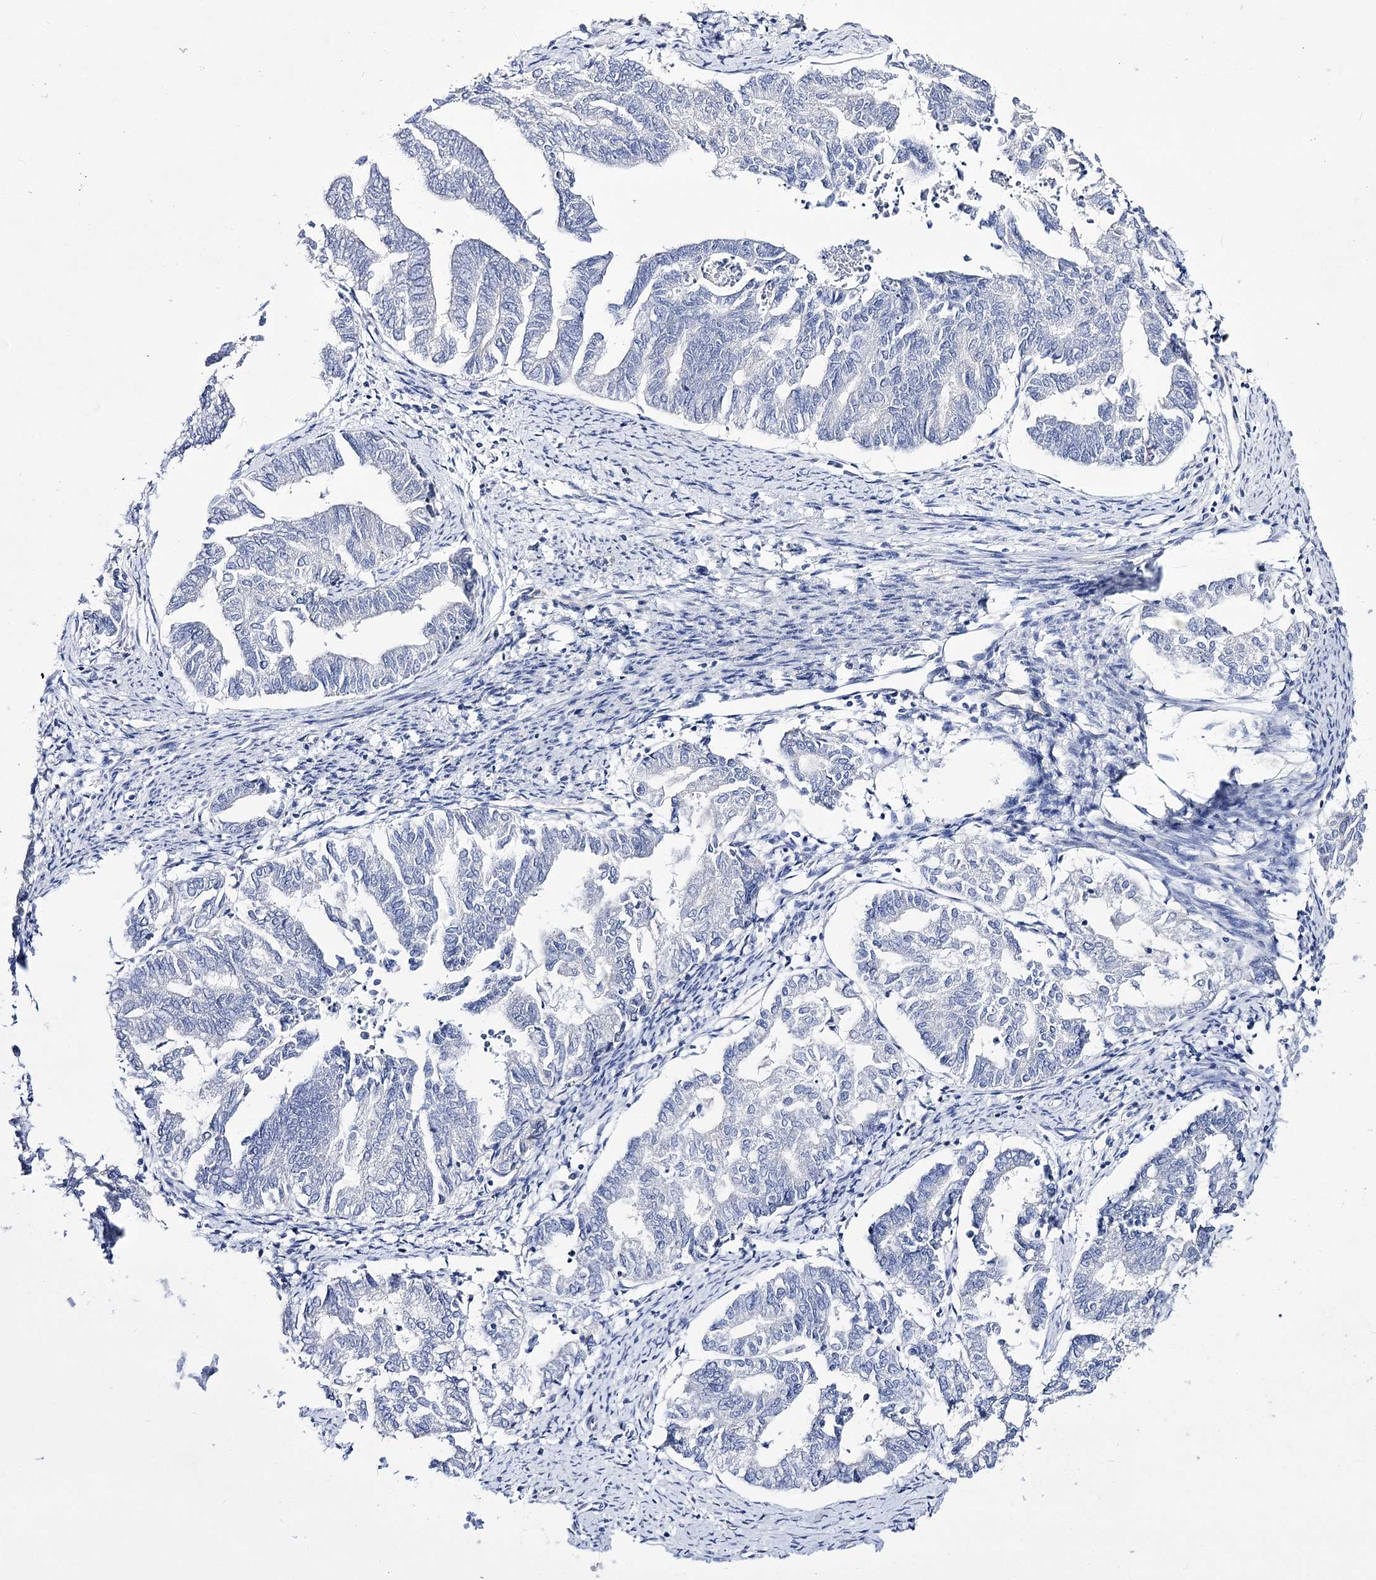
{"staining": {"intensity": "negative", "quantity": "none", "location": "none"}, "tissue": "endometrial cancer", "cell_type": "Tumor cells", "image_type": "cancer", "snomed": [{"axis": "morphology", "description": "Adenocarcinoma, NOS"}, {"axis": "topography", "description": "Endometrium"}], "caption": "This is an immunohistochemistry (IHC) image of human endometrial cancer (adenocarcinoma). There is no positivity in tumor cells.", "gene": "LRRC34", "patient": {"sex": "female", "age": 79}}